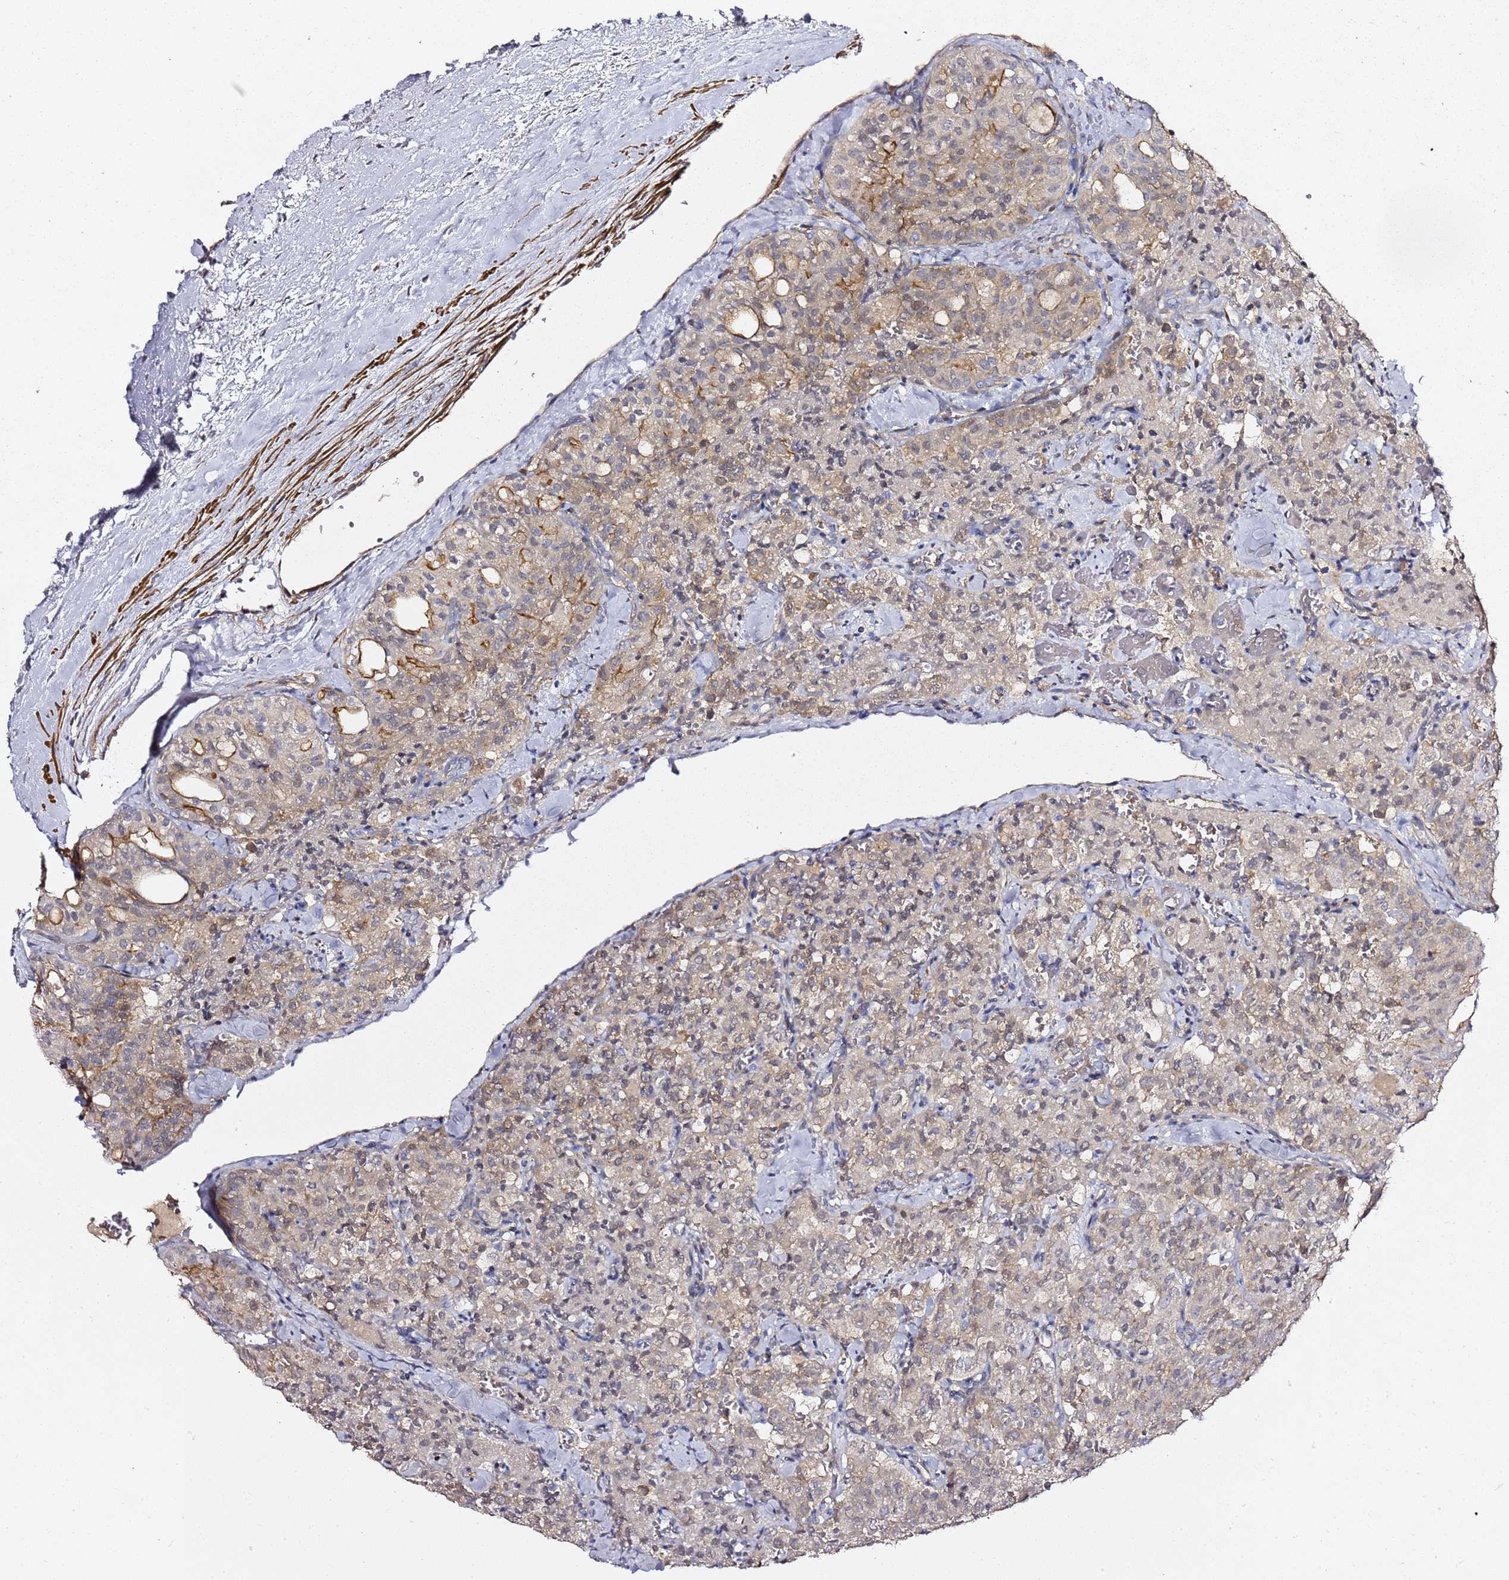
{"staining": {"intensity": "moderate", "quantity": "<25%", "location": "cytoplasmic/membranous,nuclear"}, "tissue": "thyroid cancer", "cell_type": "Tumor cells", "image_type": "cancer", "snomed": [{"axis": "morphology", "description": "Follicular adenoma carcinoma, NOS"}, {"axis": "topography", "description": "Thyroid gland"}], "caption": "Immunohistochemistry (DAB) staining of thyroid follicular adenoma carcinoma exhibits moderate cytoplasmic/membranous and nuclear protein staining in approximately <25% of tumor cells.", "gene": "EPS8L1", "patient": {"sex": "male", "age": 75}}